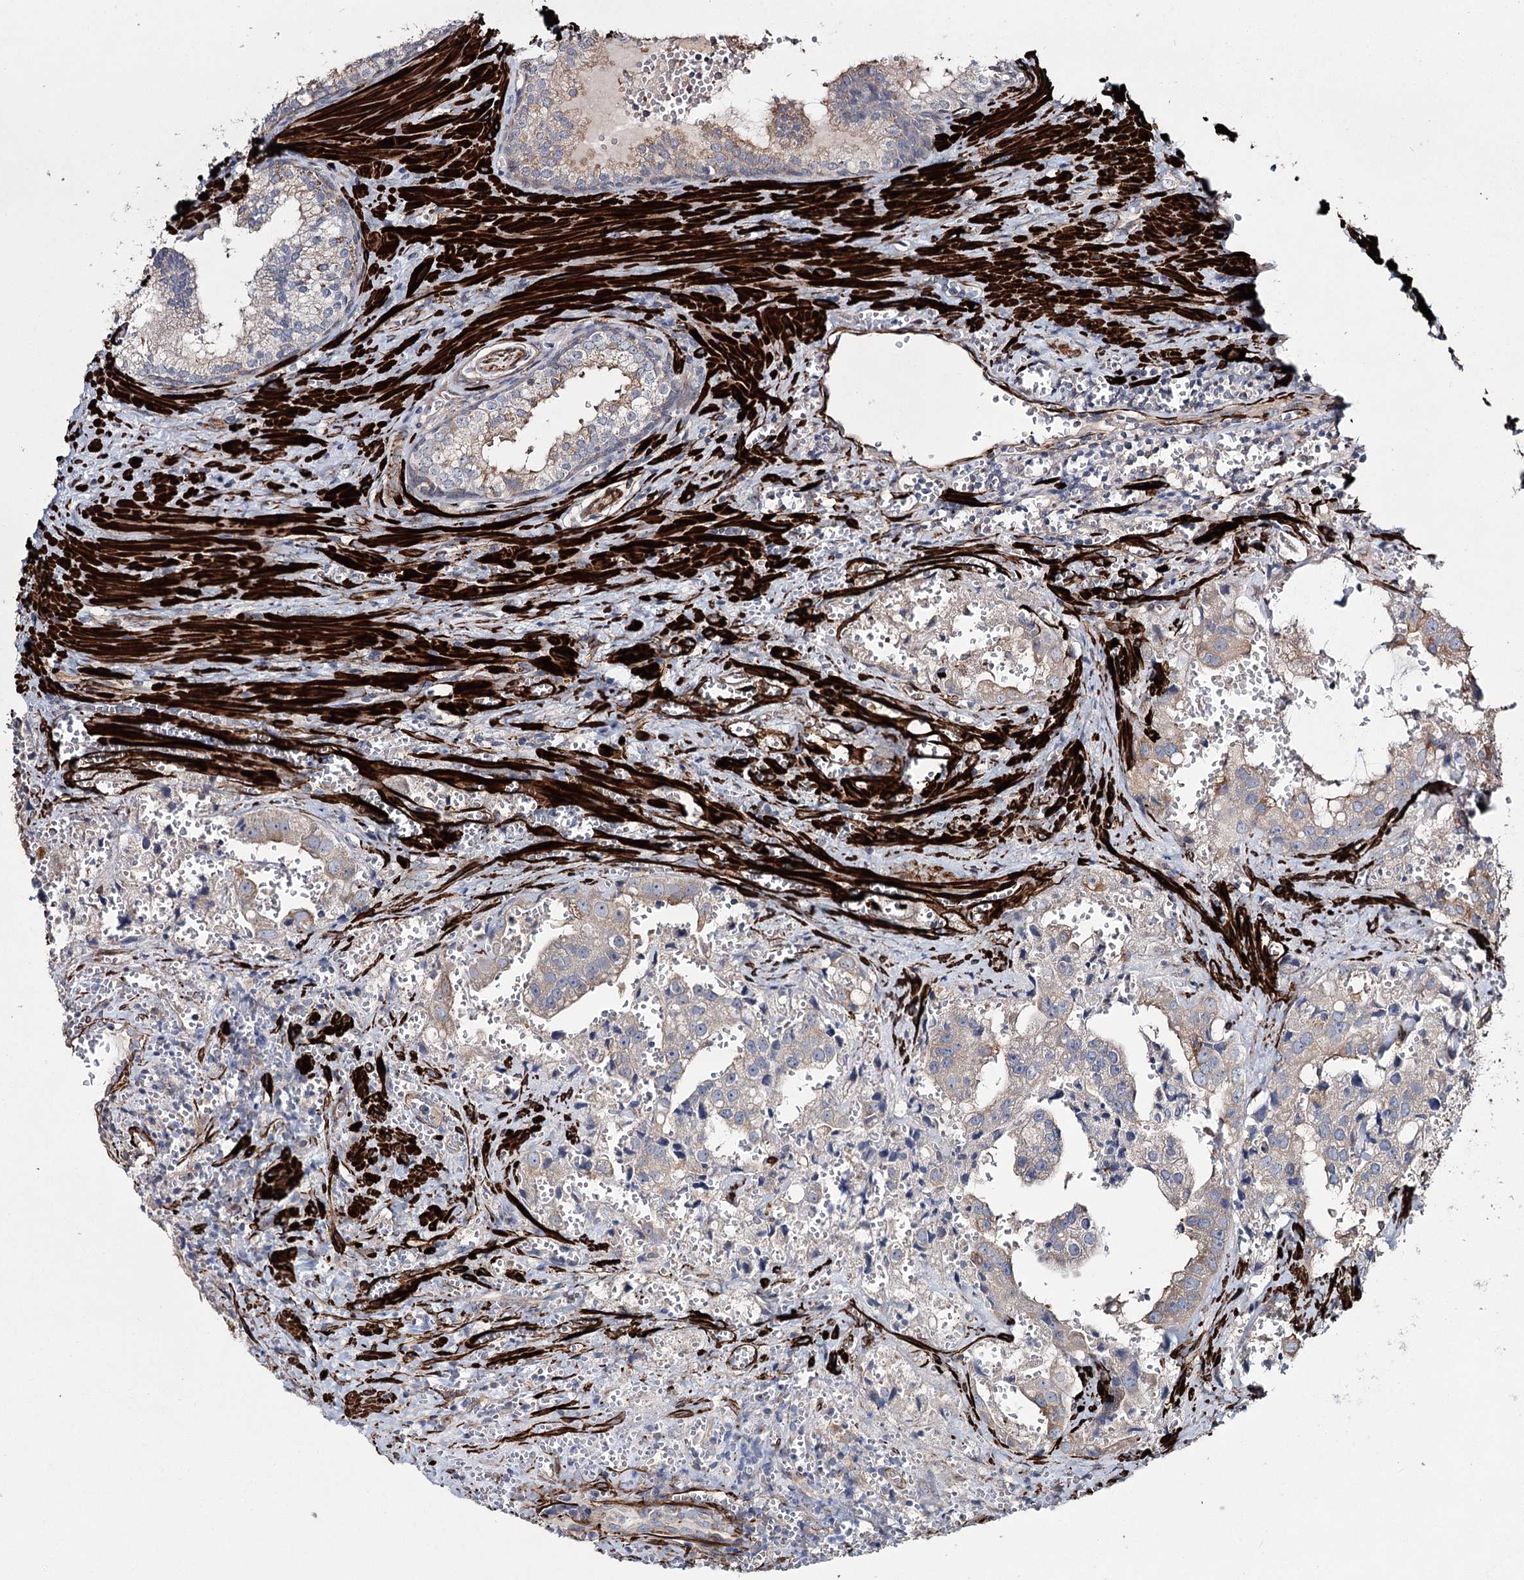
{"staining": {"intensity": "weak", "quantity": "<25%", "location": "cytoplasmic/membranous"}, "tissue": "prostate cancer", "cell_type": "Tumor cells", "image_type": "cancer", "snomed": [{"axis": "morphology", "description": "Adenocarcinoma, High grade"}, {"axis": "topography", "description": "Prostate"}], "caption": "Immunohistochemistry (IHC) micrograph of neoplastic tissue: human prostate cancer stained with DAB (3,3'-diaminobenzidine) displays no significant protein staining in tumor cells. Brightfield microscopy of immunohistochemistry stained with DAB (3,3'-diaminobenzidine) (brown) and hematoxylin (blue), captured at high magnification.", "gene": "SUMF1", "patient": {"sex": "male", "age": 68}}